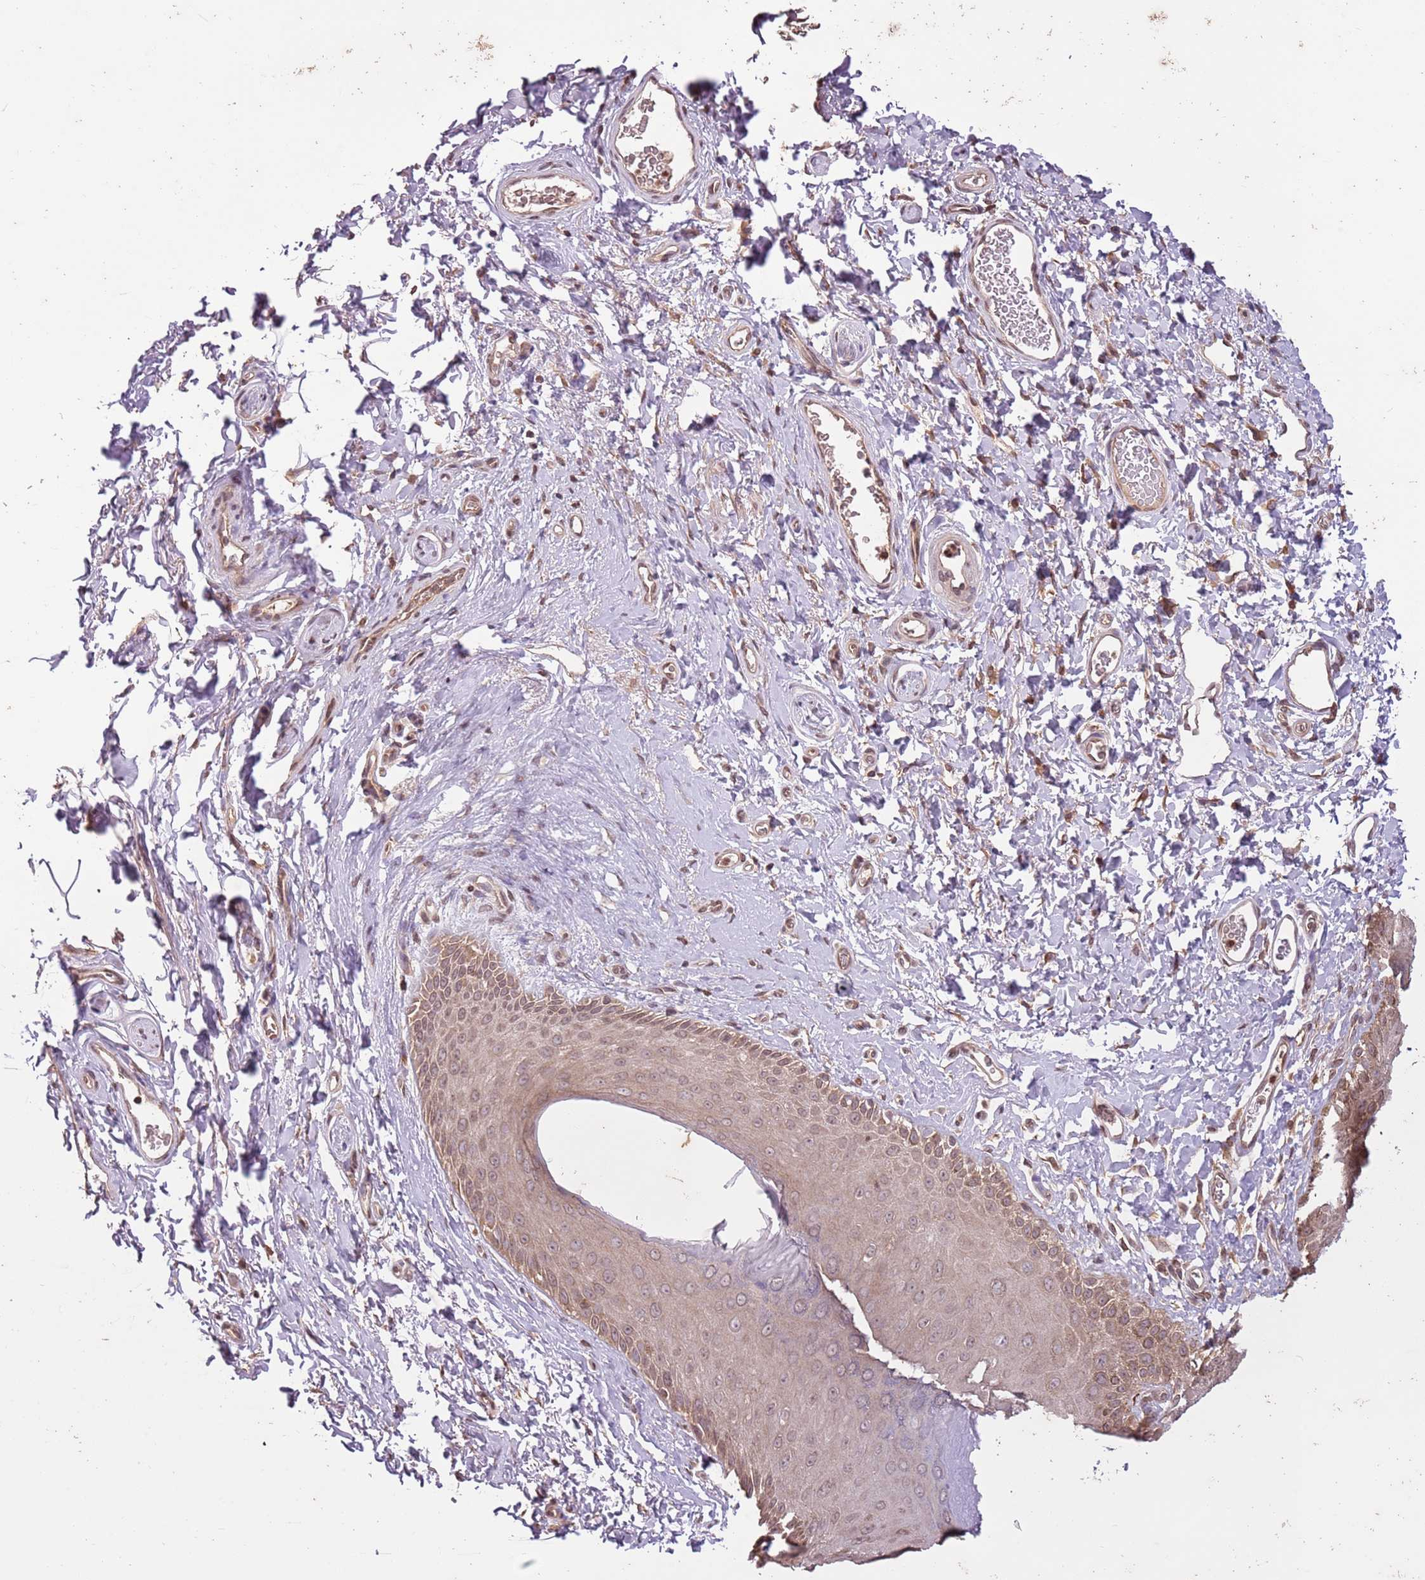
{"staining": {"intensity": "weak", "quantity": ">75%", "location": "cytoplasmic/membranous"}, "tissue": "skin", "cell_type": "Epidermal cells", "image_type": "normal", "snomed": [{"axis": "morphology", "description": "Normal tissue, NOS"}, {"axis": "topography", "description": "Anal"}], "caption": "Protein staining shows weak cytoplasmic/membranous expression in about >75% of epidermal cells in benign skin. Immunohistochemistry (ihc) stains the protein of interest in brown and the nuclei are stained blue.", "gene": "CAPN9", "patient": {"sex": "male", "age": 44}}